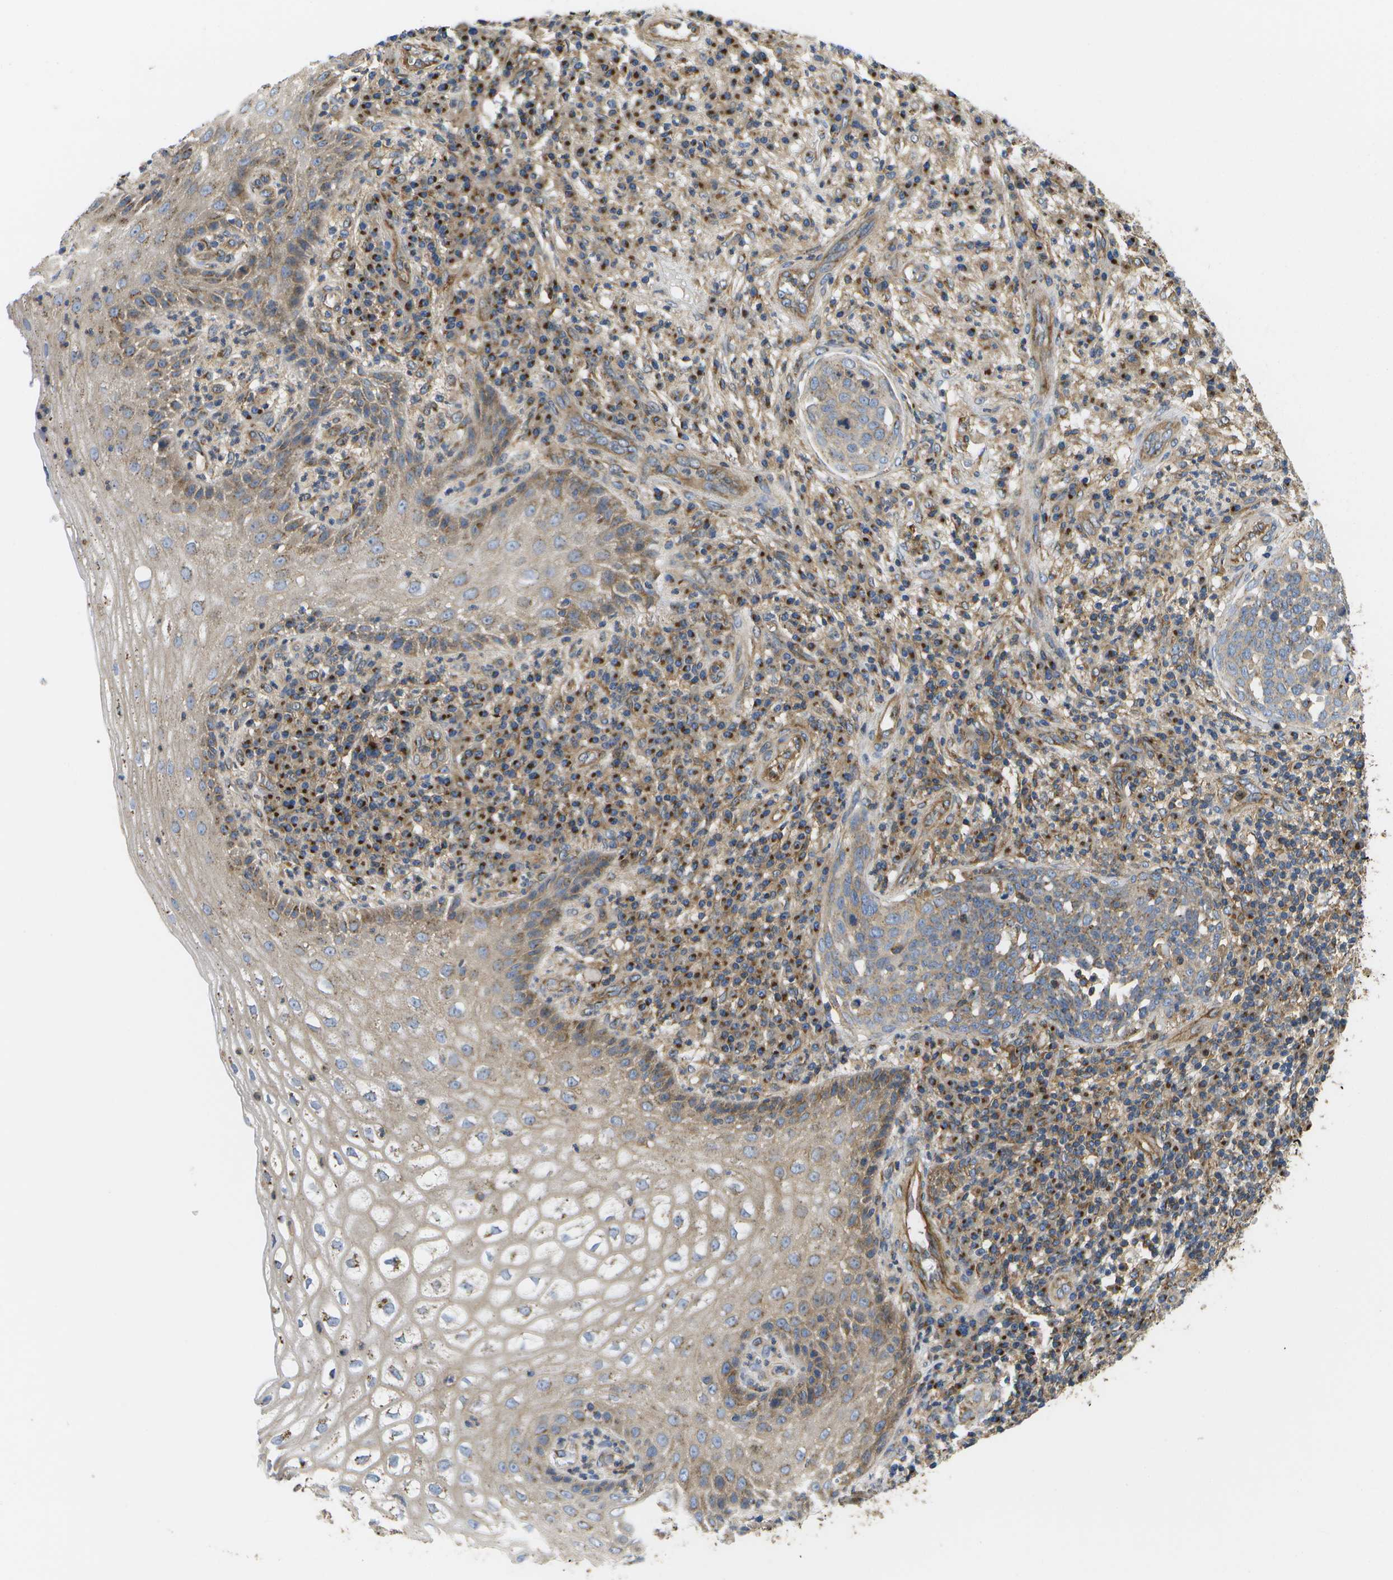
{"staining": {"intensity": "weak", "quantity": "25%-75%", "location": "cytoplasmic/membranous"}, "tissue": "cervical cancer", "cell_type": "Tumor cells", "image_type": "cancer", "snomed": [{"axis": "morphology", "description": "Squamous cell carcinoma, NOS"}, {"axis": "topography", "description": "Cervix"}], "caption": "A brown stain labels weak cytoplasmic/membranous expression of a protein in cervical squamous cell carcinoma tumor cells.", "gene": "BST2", "patient": {"sex": "female", "age": 34}}